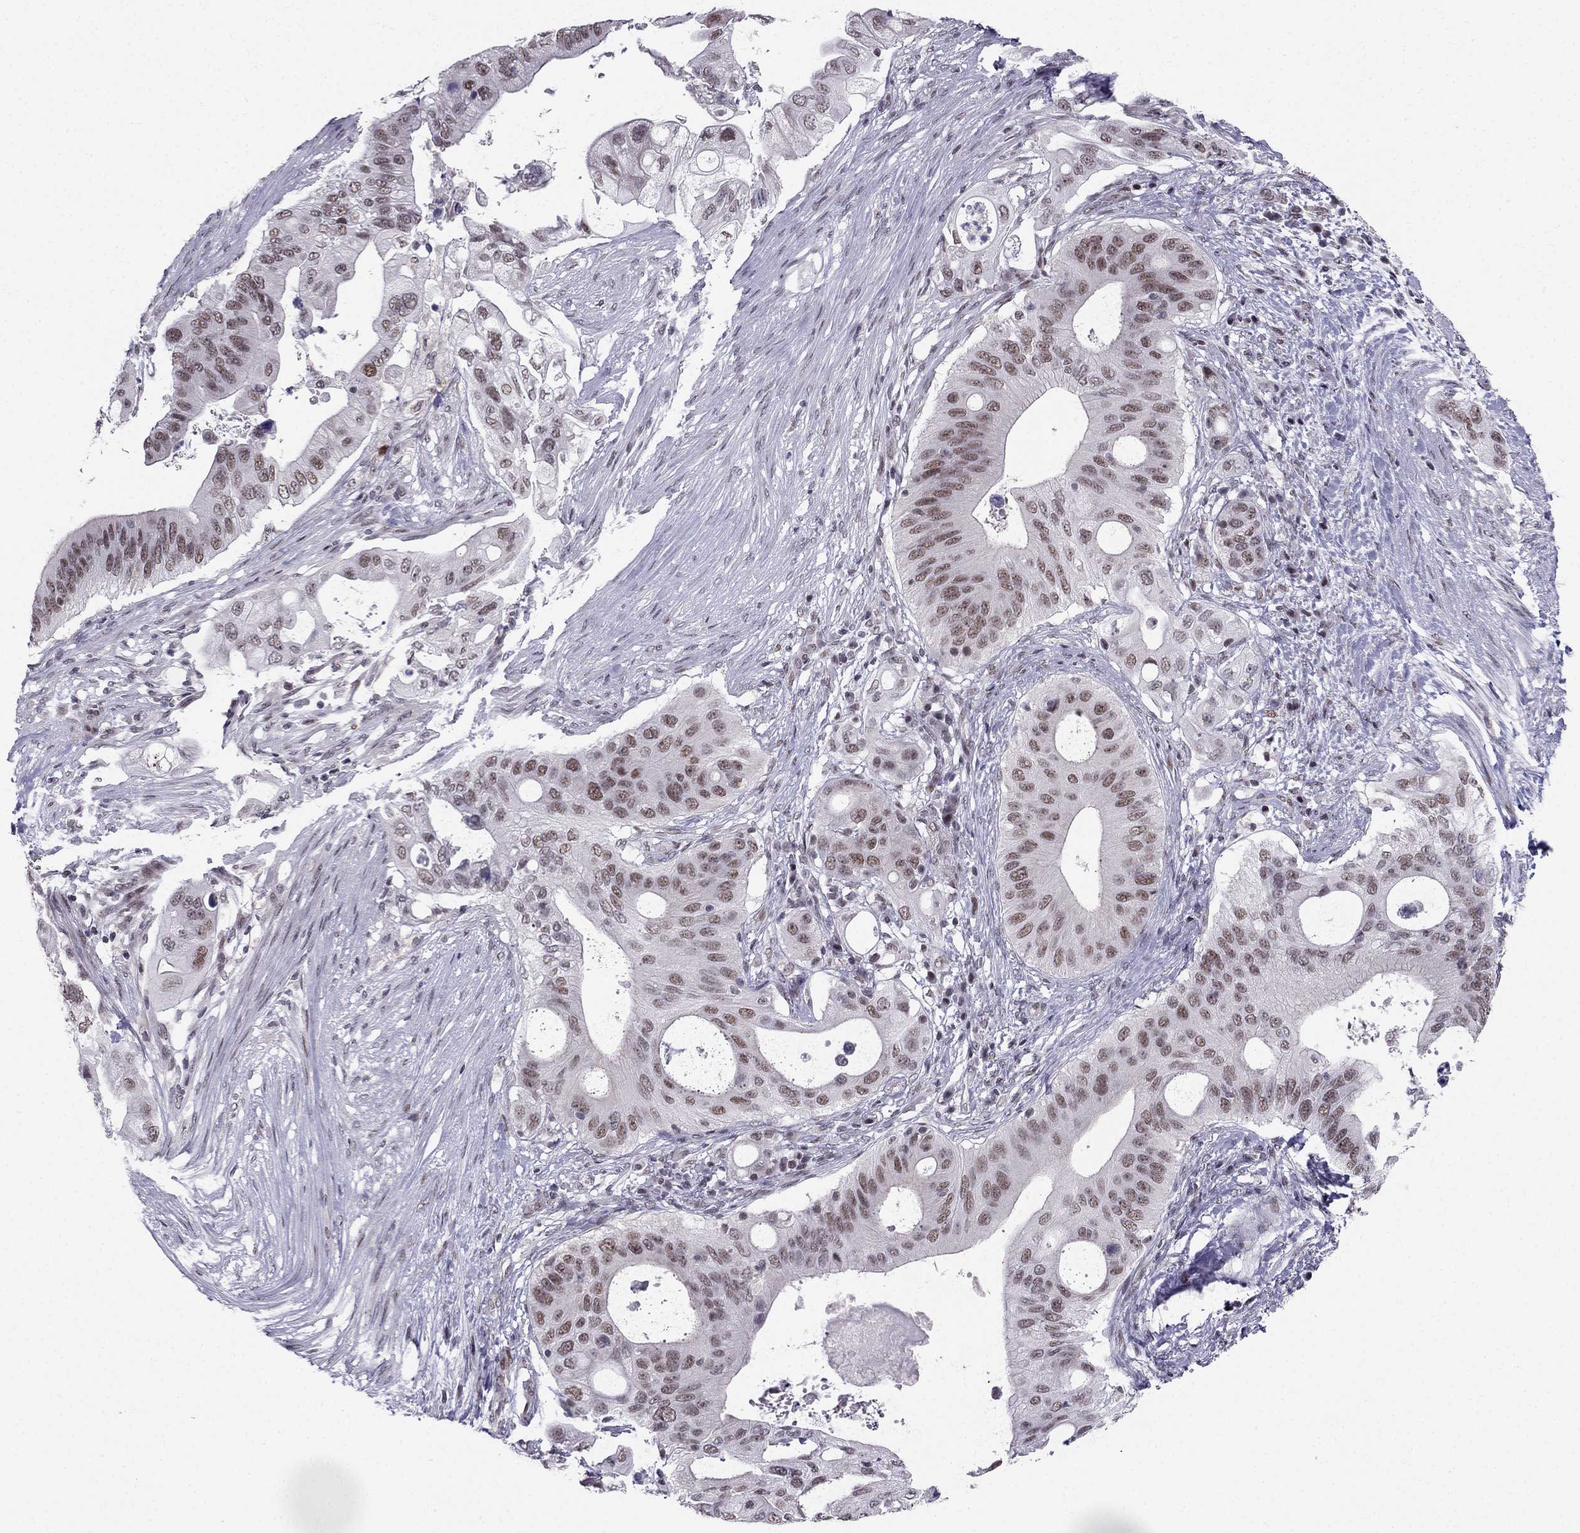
{"staining": {"intensity": "weak", "quantity": "25%-75%", "location": "nuclear"}, "tissue": "pancreatic cancer", "cell_type": "Tumor cells", "image_type": "cancer", "snomed": [{"axis": "morphology", "description": "Adenocarcinoma, NOS"}, {"axis": "topography", "description": "Pancreas"}], "caption": "Pancreatic adenocarcinoma was stained to show a protein in brown. There is low levels of weak nuclear staining in about 25%-75% of tumor cells.", "gene": "RPRD2", "patient": {"sex": "female", "age": 72}}